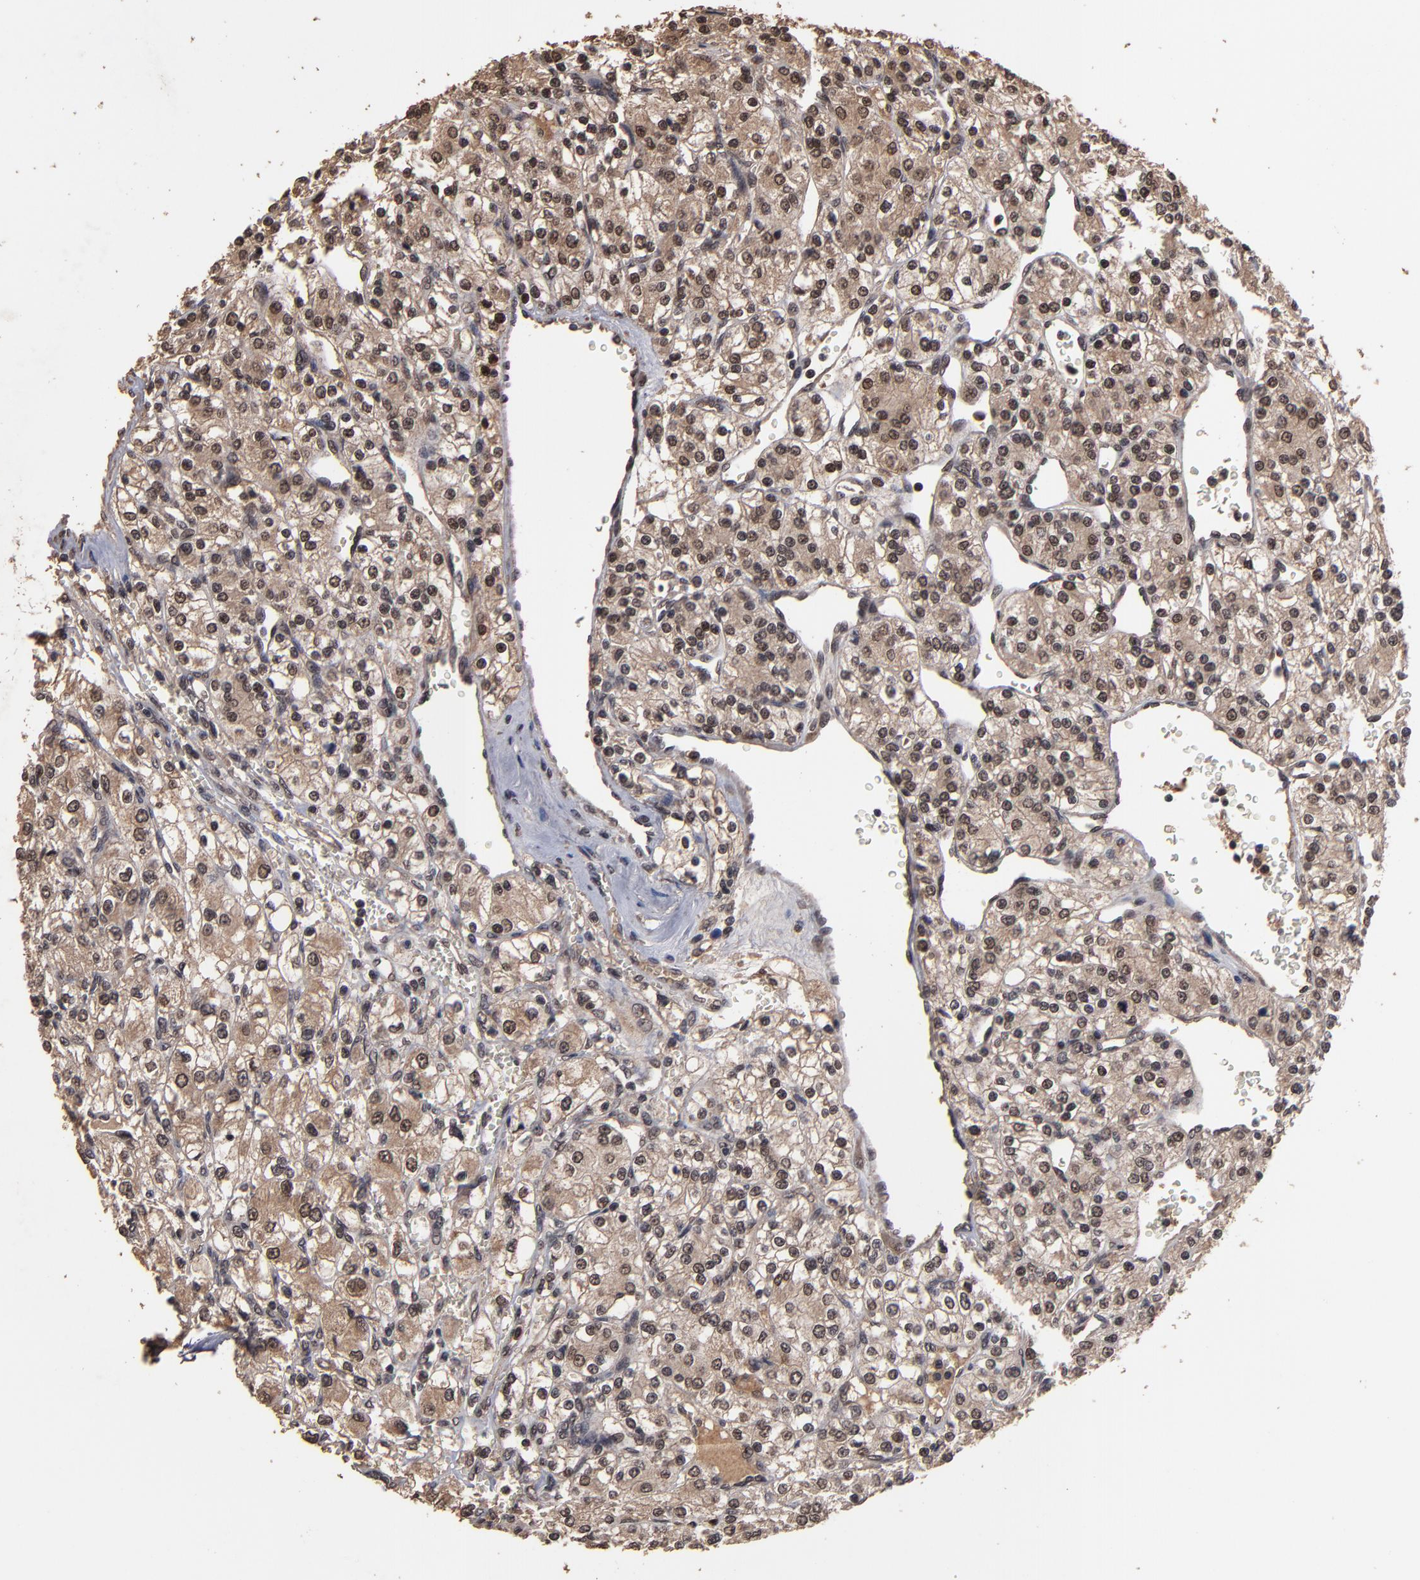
{"staining": {"intensity": "weak", "quantity": ">75%", "location": "cytoplasmic/membranous,nuclear"}, "tissue": "renal cancer", "cell_type": "Tumor cells", "image_type": "cancer", "snomed": [{"axis": "morphology", "description": "Adenocarcinoma, NOS"}, {"axis": "topography", "description": "Kidney"}], "caption": "A brown stain labels weak cytoplasmic/membranous and nuclear staining of a protein in human adenocarcinoma (renal) tumor cells. The protein of interest is stained brown, and the nuclei are stained in blue (DAB (3,3'-diaminobenzidine) IHC with brightfield microscopy, high magnification).", "gene": "NXF2B", "patient": {"sex": "female", "age": 62}}